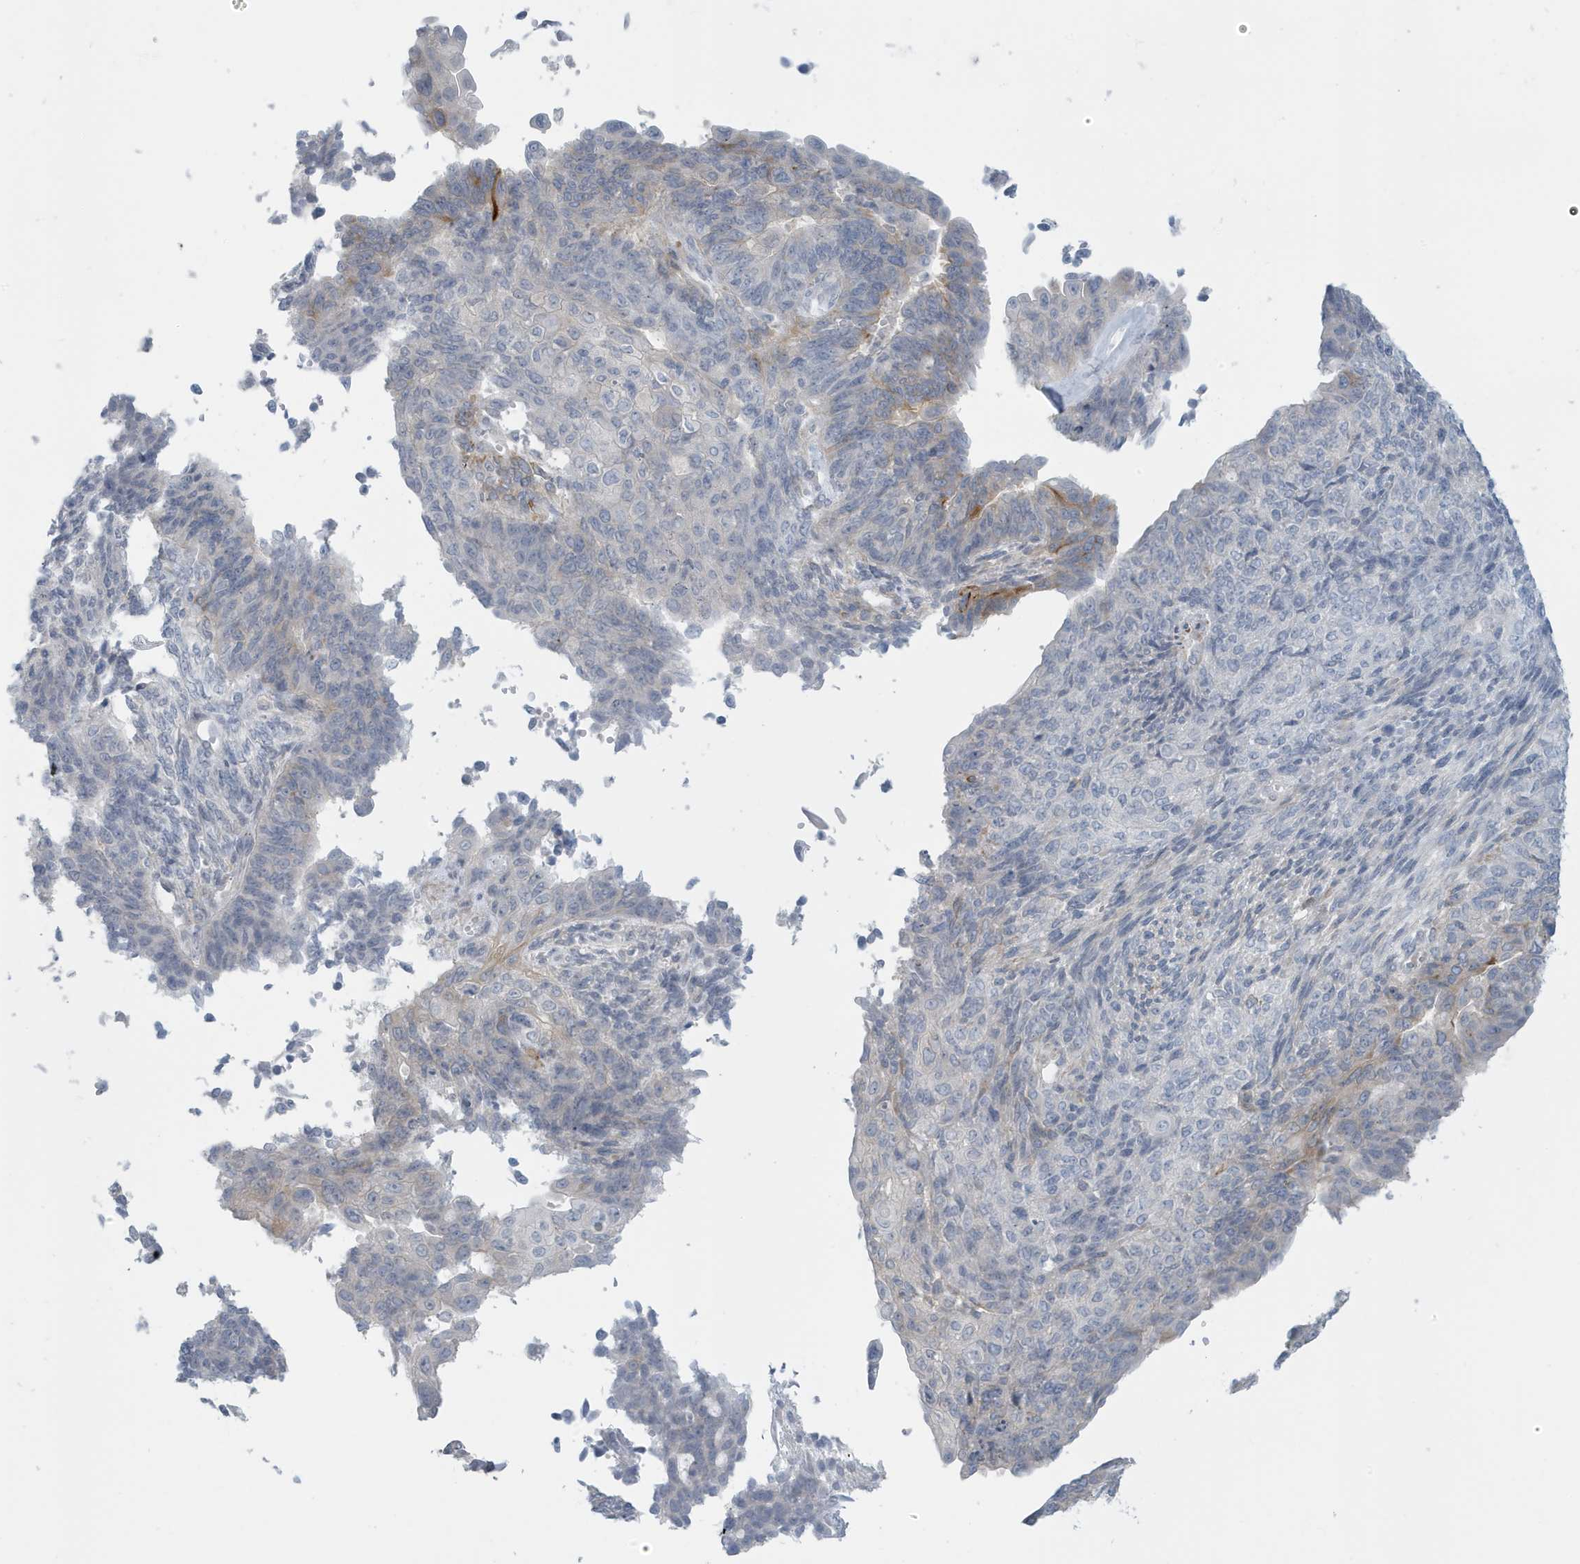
{"staining": {"intensity": "weak", "quantity": "<25%", "location": "cytoplasmic/membranous"}, "tissue": "endometrial cancer", "cell_type": "Tumor cells", "image_type": "cancer", "snomed": [{"axis": "morphology", "description": "Adenocarcinoma, NOS"}, {"axis": "topography", "description": "Endometrium"}], "caption": "The immunohistochemistry image has no significant expression in tumor cells of endometrial cancer (adenocarcinoma) tissue.", "gene": "PERM1", "patient": {"sex": "female", "age": 32}}